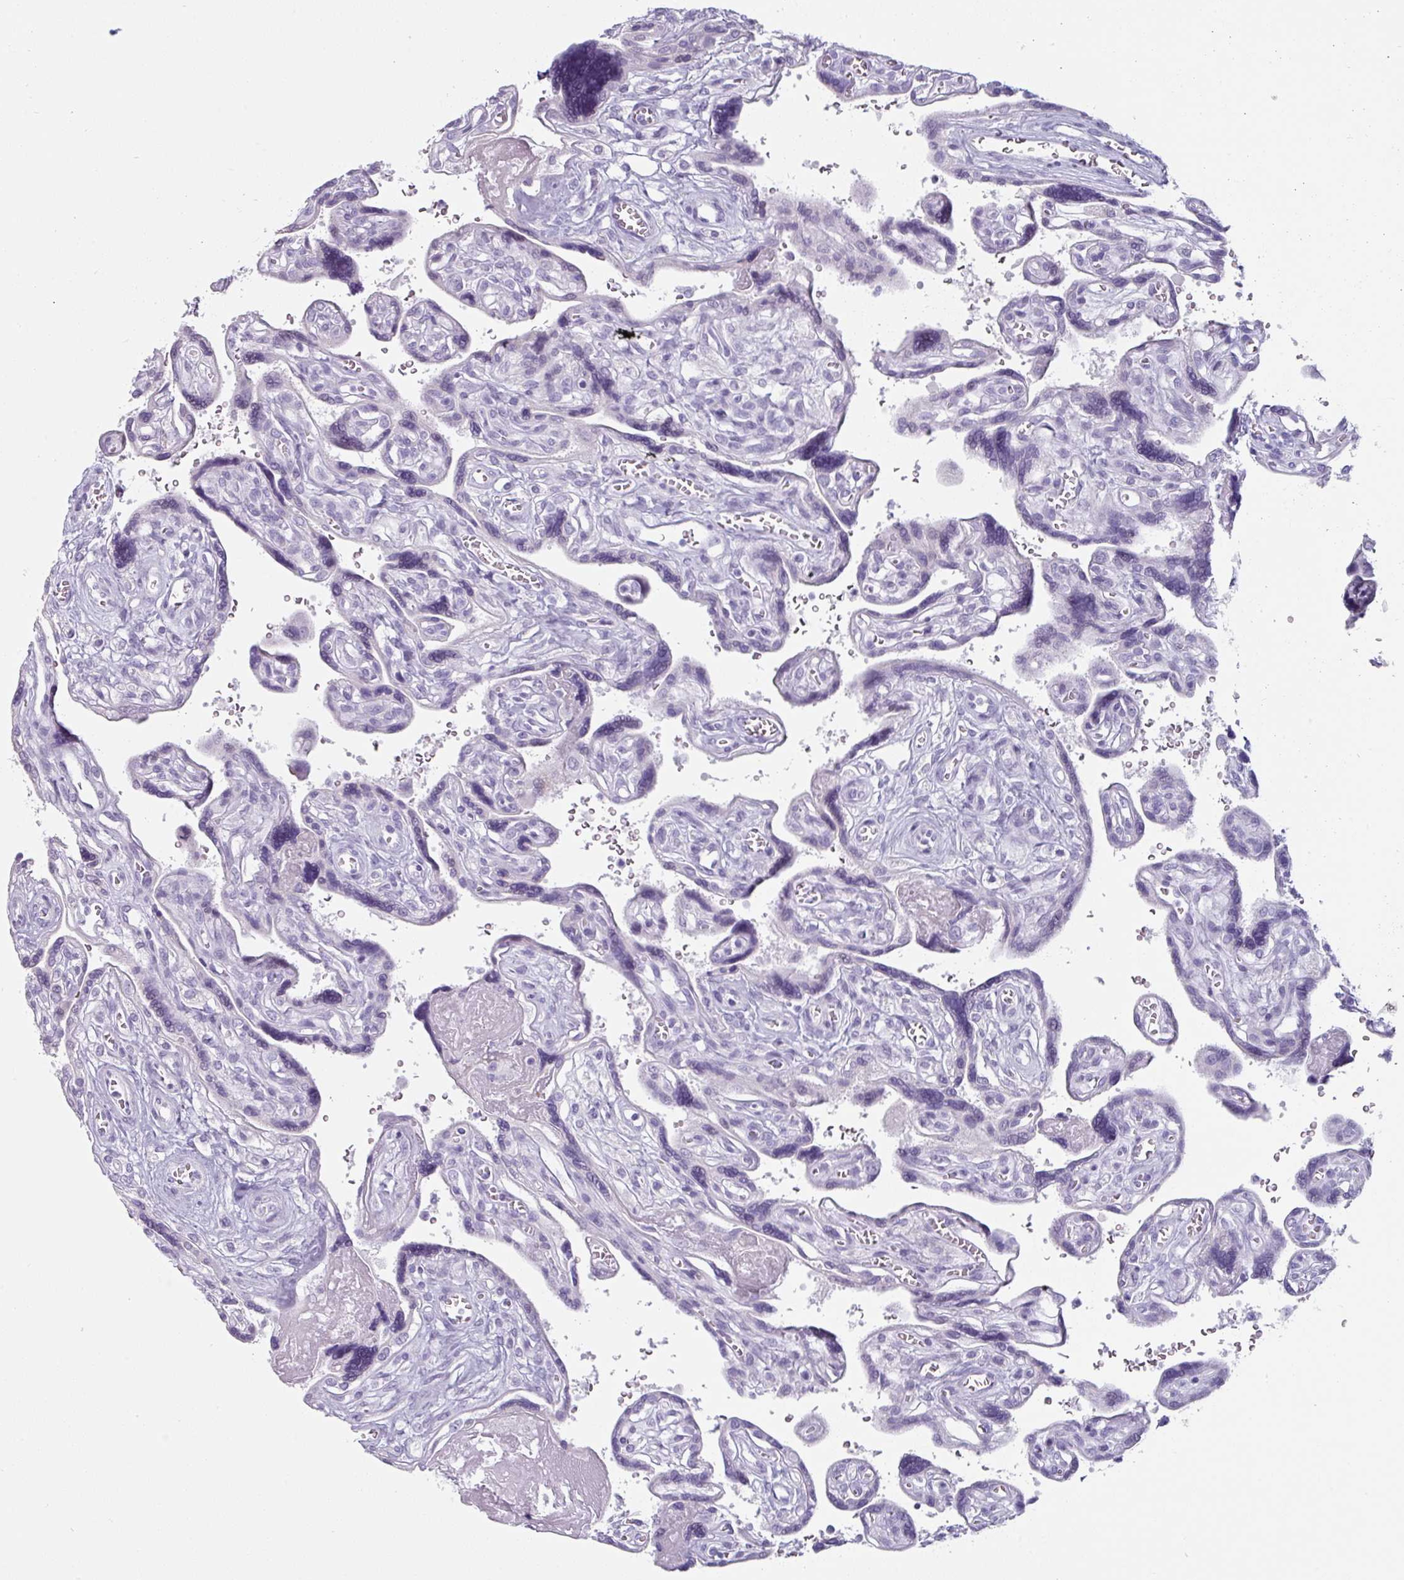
{"staining": {"intensity": "weak", "quantity": "25%-75%", "location": "cytoplasmic/membranous"}, "tissue": "placenta", "cell_type": "Decidual cells", "image_type": "normal", "snomed": [{"axis": "morphology", "description": "Normal tissue, NOS"}, {"axis": "topography", "description": "Placenta"}], "caption": "The image demonstrates a brown stain indicating the presence of a protein in the cytoplasmic/membranous of decidual cells in placenta. The staining is performed using DAB (3,3'-diaminobenzidine) brown chromogen to label protein expression. The nuclei are counter-stained blue using hematoxylin.", "gene": "CLCA1", "patient": {"sex": "female", "age": 39}}